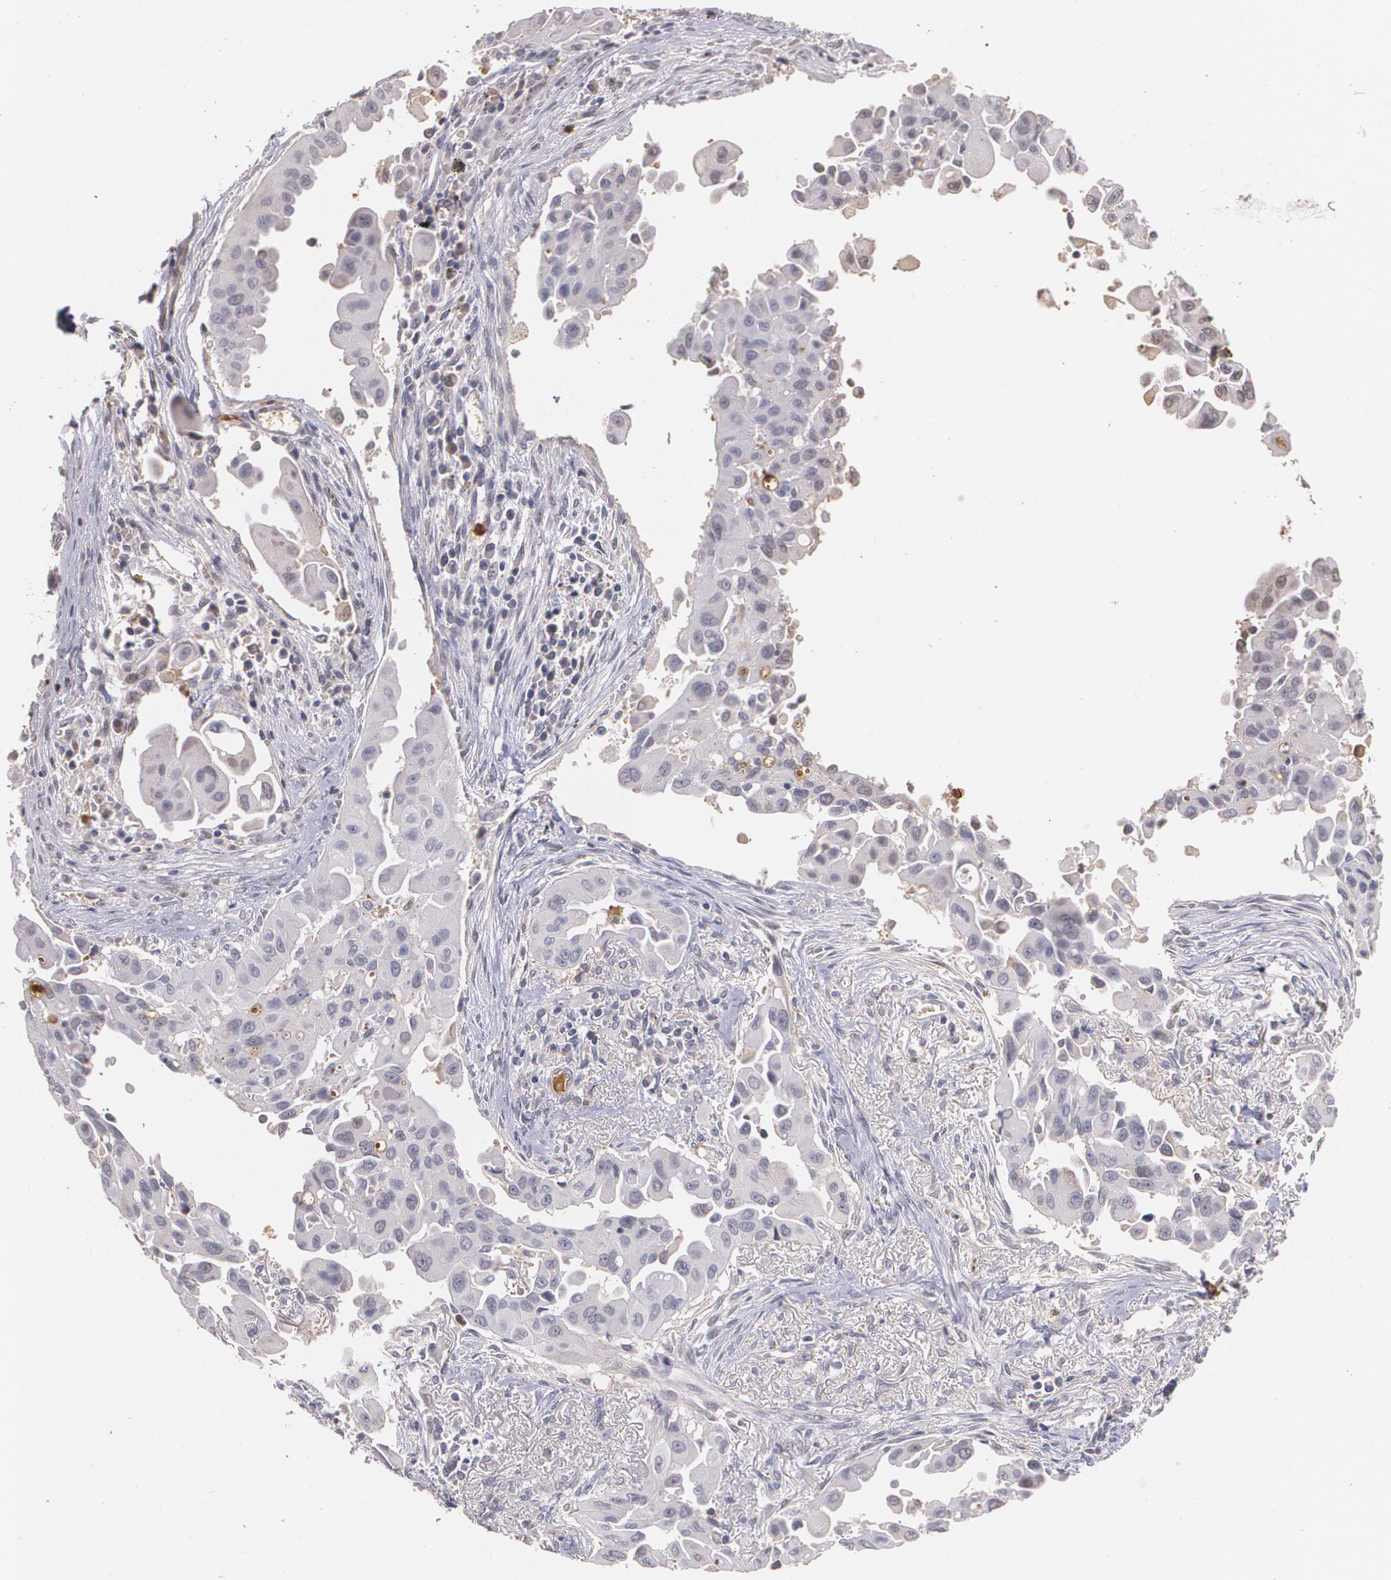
{"staining": {"intensity": "weak", "quantity": "<25%", "location": "cytoplasmic/membranous"}, "tissue": "lung cancer", "cell_type": "Tumor cells", "image_type": "cancer", "snomed": [{"axis": "morphology", "description": "Adenocarcinoma, NOS"}, {"axis": "topography", "description": "Lung"}], "caption": "Tumor cells show no significant staining in adenocarcinoma (lung). (DAB IHC visualized using brightfield microscopy, high magnification).", "gene": "PTS", "patient": {"sex": "male", "age": 68}}